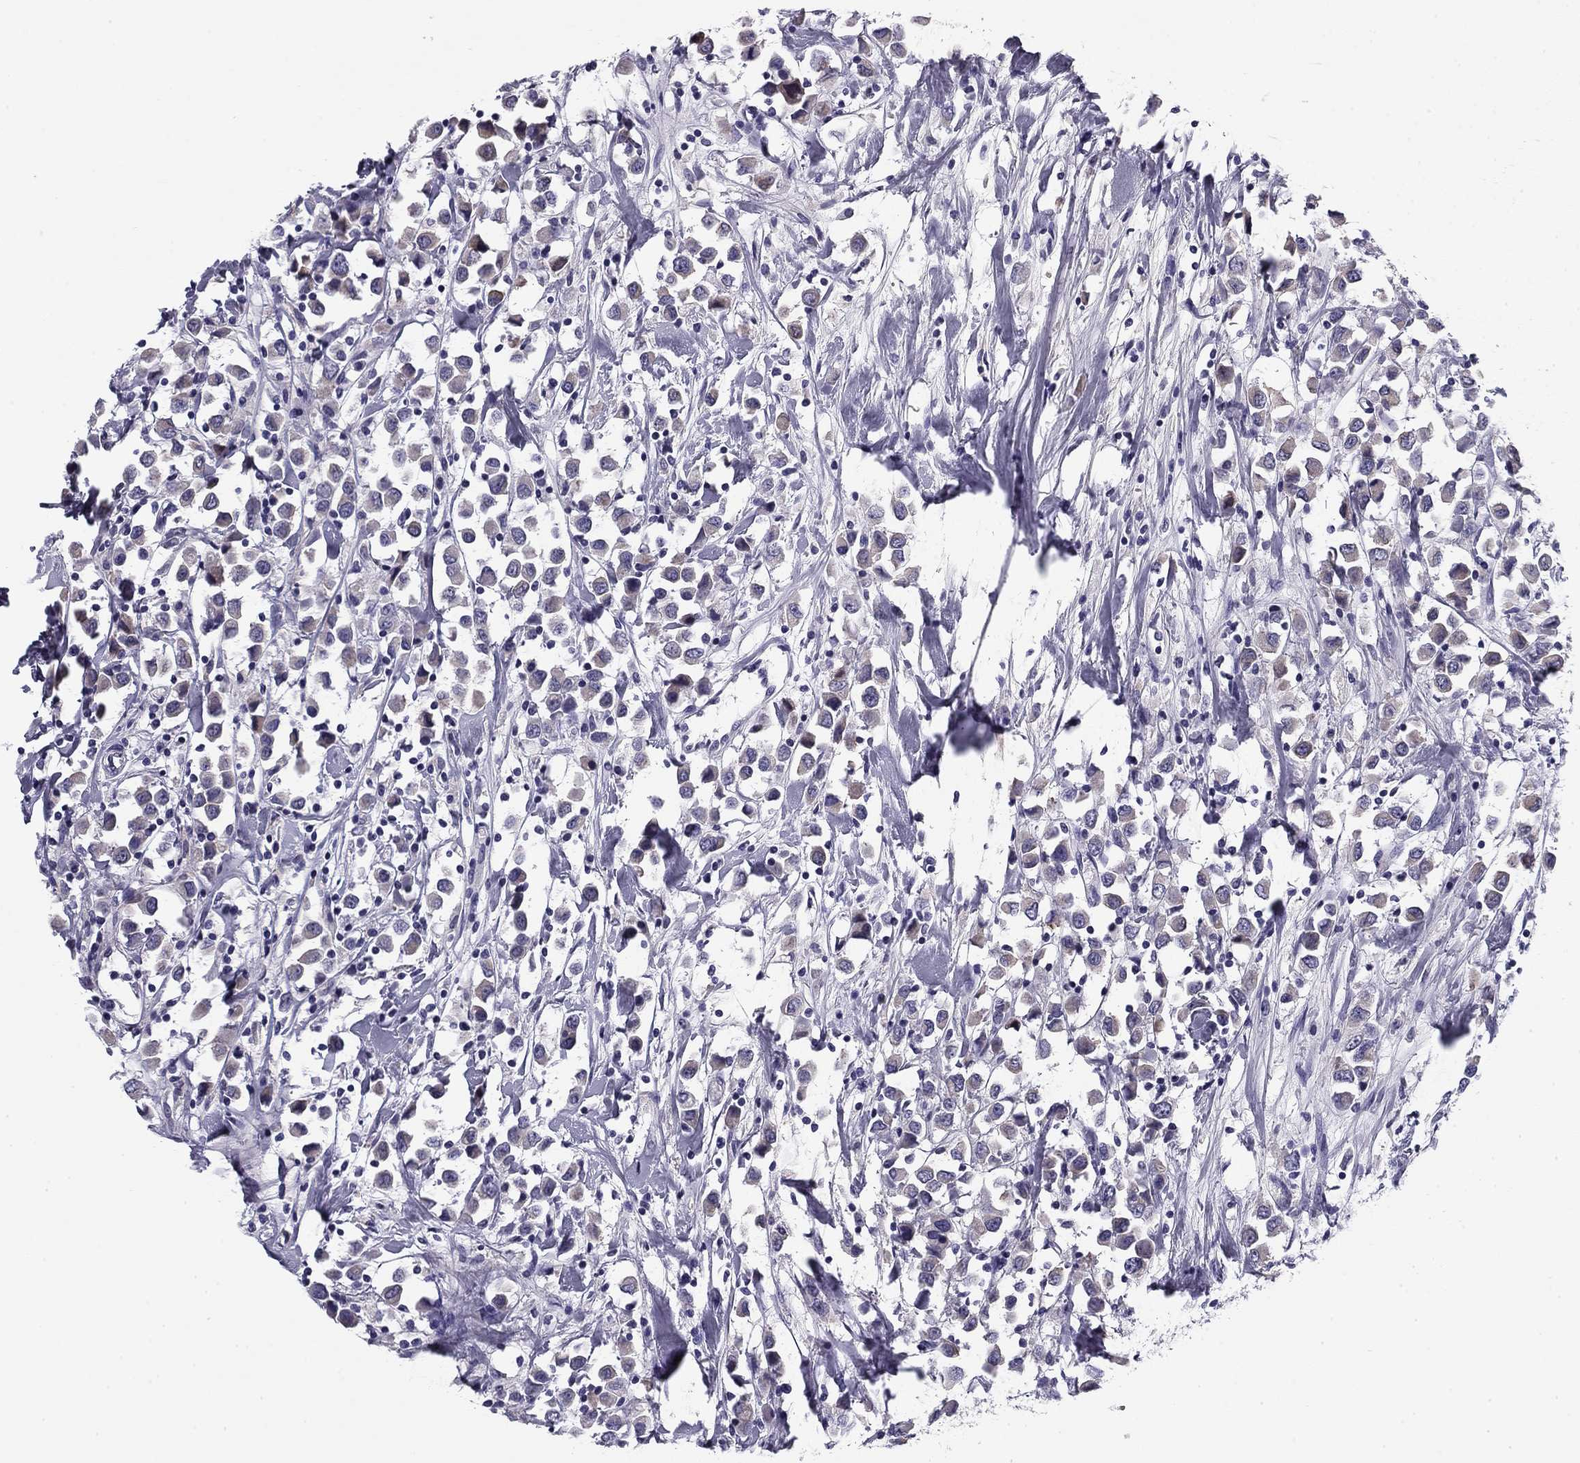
{"staining": {"intensity": "weak", "quantity": "<25%", "location": "cytoplasmic/membranous"}, "tissue": "breast cancer", "cell_type": "Tumor cells", "image_type": "cancer", "snomed": [{"axis": "morphology", "description": "Duct carcinoma"}, {"axis": "topography", "description": "Breast"}], "caption": "Immunohistochemical staining of invasive ductal carcinoma (breast) exhibits no significant positivity in tumor cells.", "gene": "FLNC", "patient": {"sex": "female", "age": 61}}